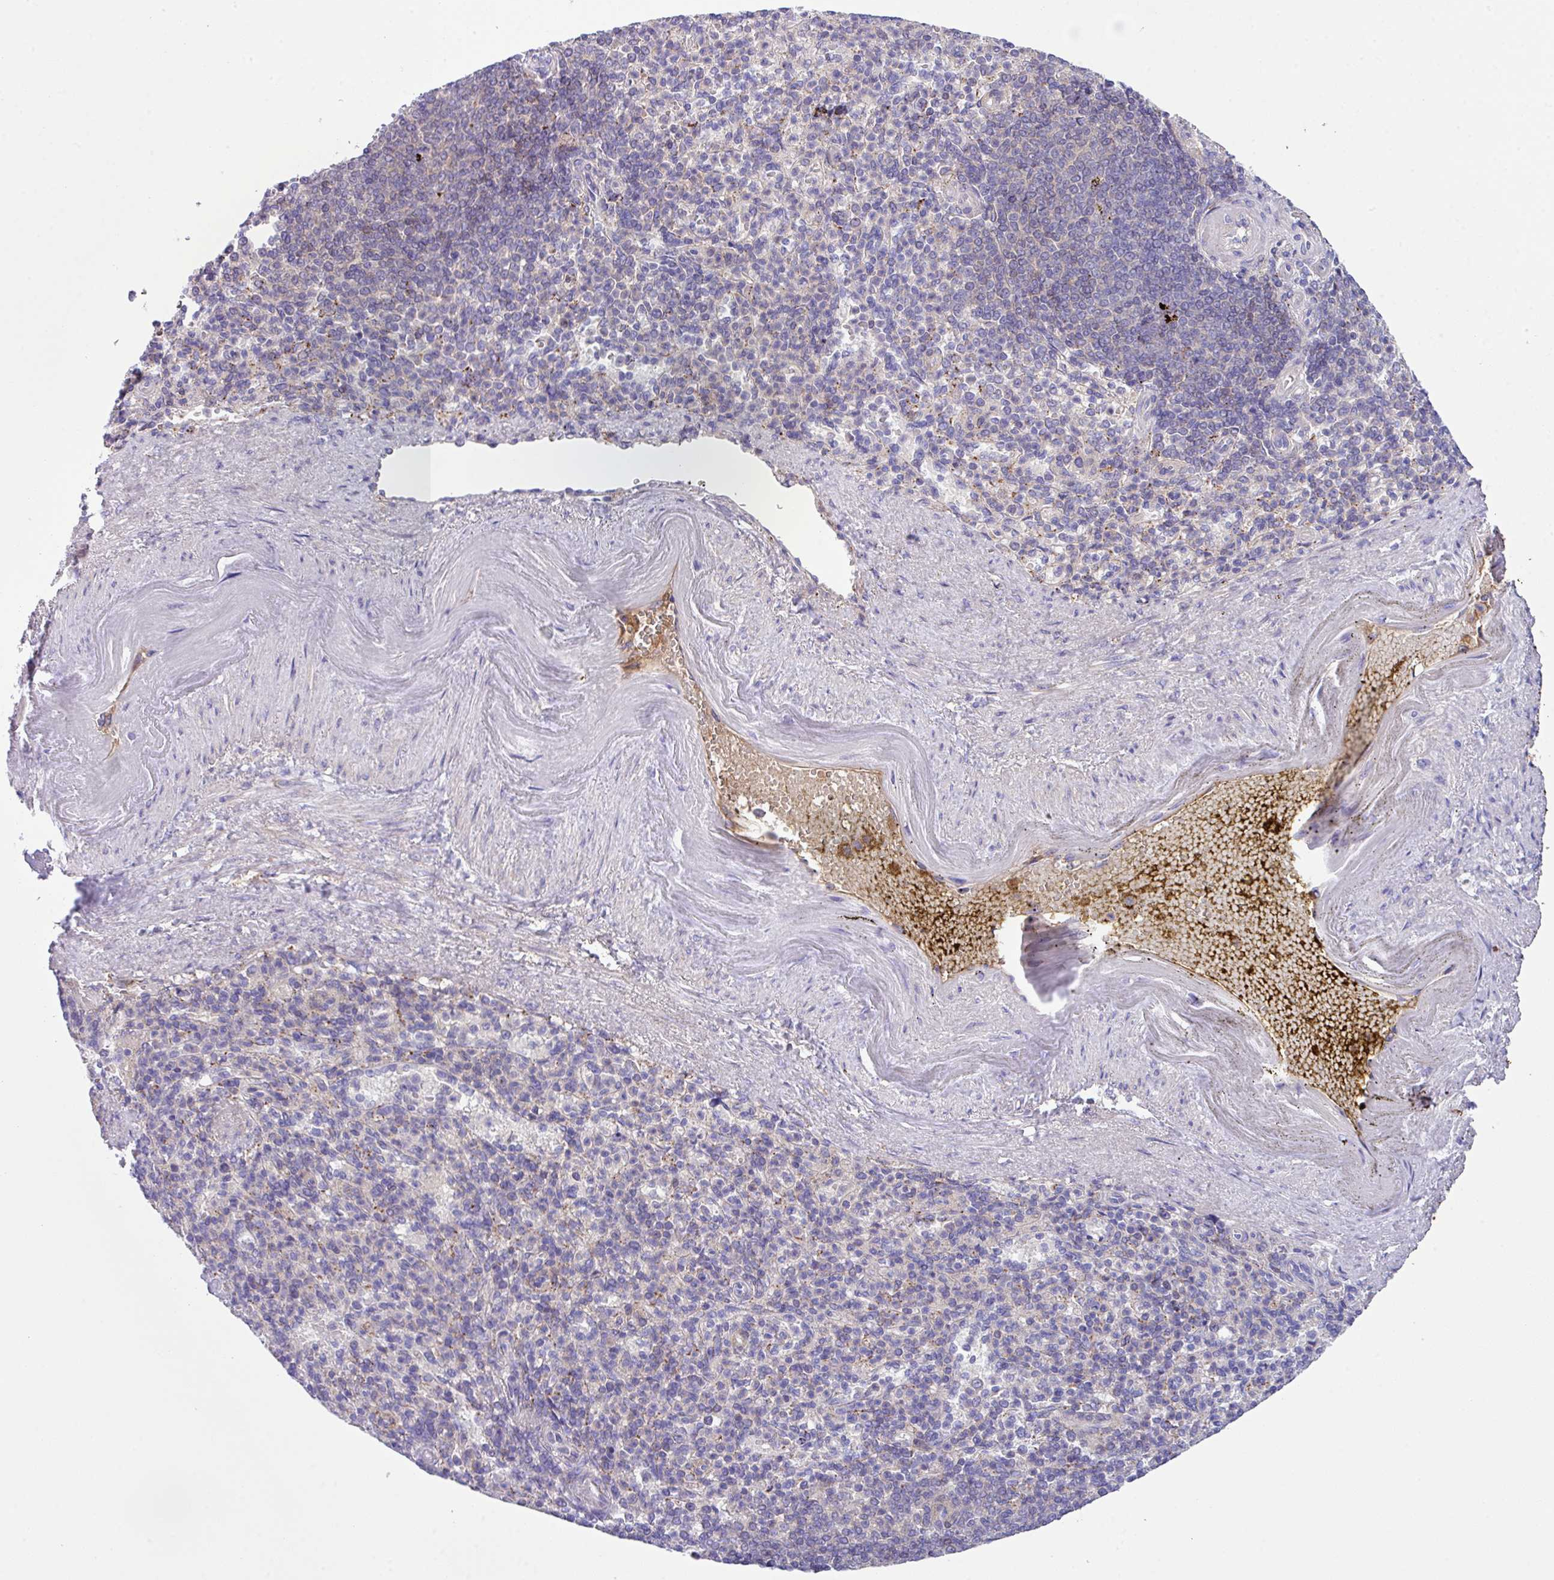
{"staining": {"intensity": "negative", "quantity": "none", "location": "none"}, "tissue": "spleen", "cell_type": "Cells in red pulp", "image_type": "normal", "snomed": [{"axis": "morphology", "description": "Normal tissue, NOS"}, {"axis": "topography", "description": "Spleen"}], "caption": "Immunohistochemistry of unremarkable spleen exhibits no positivity in cells in red pulp.", "gene": "DNAL1", "patient": {"sex": "female", "age": 74}}